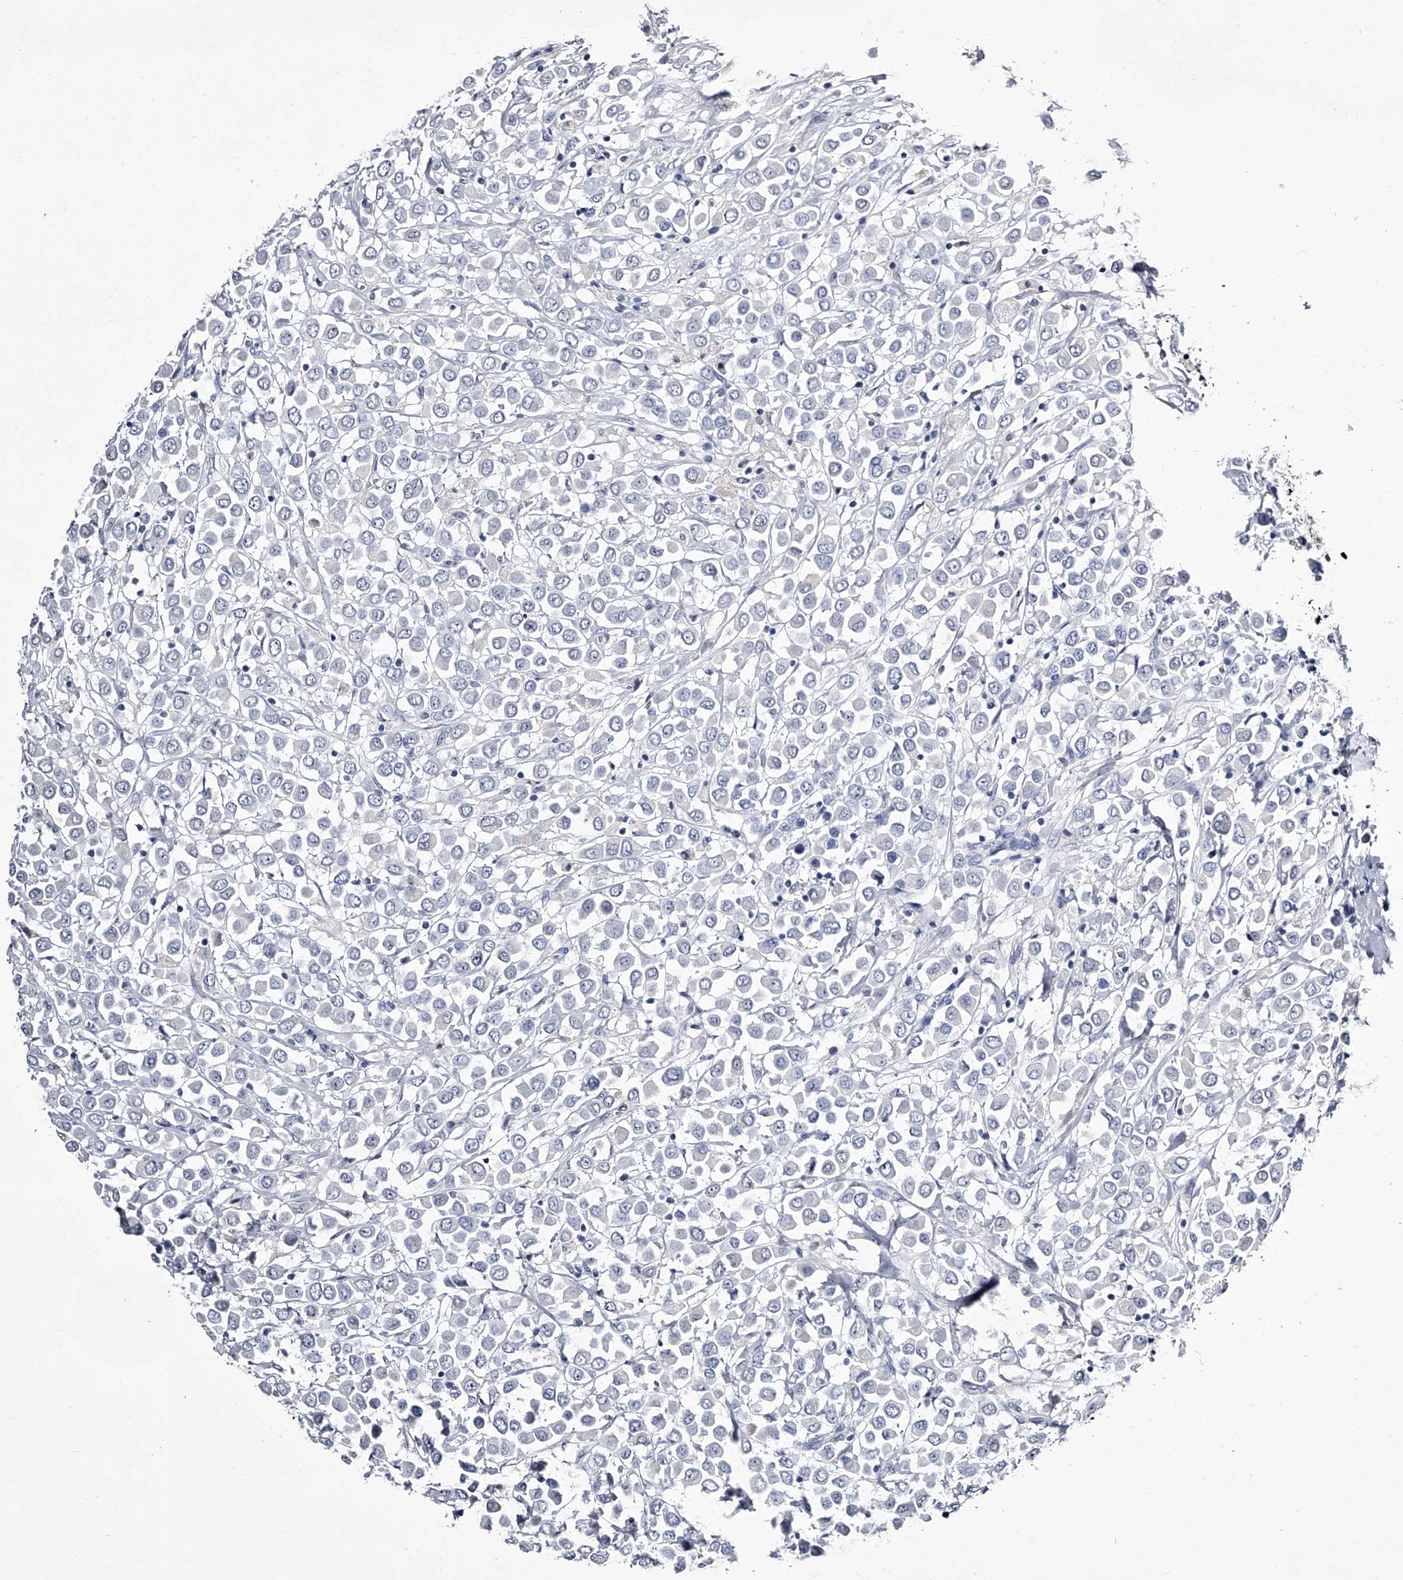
{"staining": {"intensity": "negative", "quantity": "none", "location": "none"}, "tissue": "breast cancer", "cell_type": "Tumor cells", "image_type": "cancer", "snomed": [{"axis": "morphology", "description": "Duct carcinoma"}, {"axis": "topography", "description": "Breast"}], "caption": "A photomicrograph of infiltrating ductal carcinoma (breast) stained for a protein demonstrates no brown staining in tumor cells. (Stains: DAB (3,3'-diaminobenzidine) IHC with hematoxylin counter stain, Microscopy: brightfield microscopy at high magnification).", "gene": "CRISP2", "patient": {"sex": "female", "age": 61}}